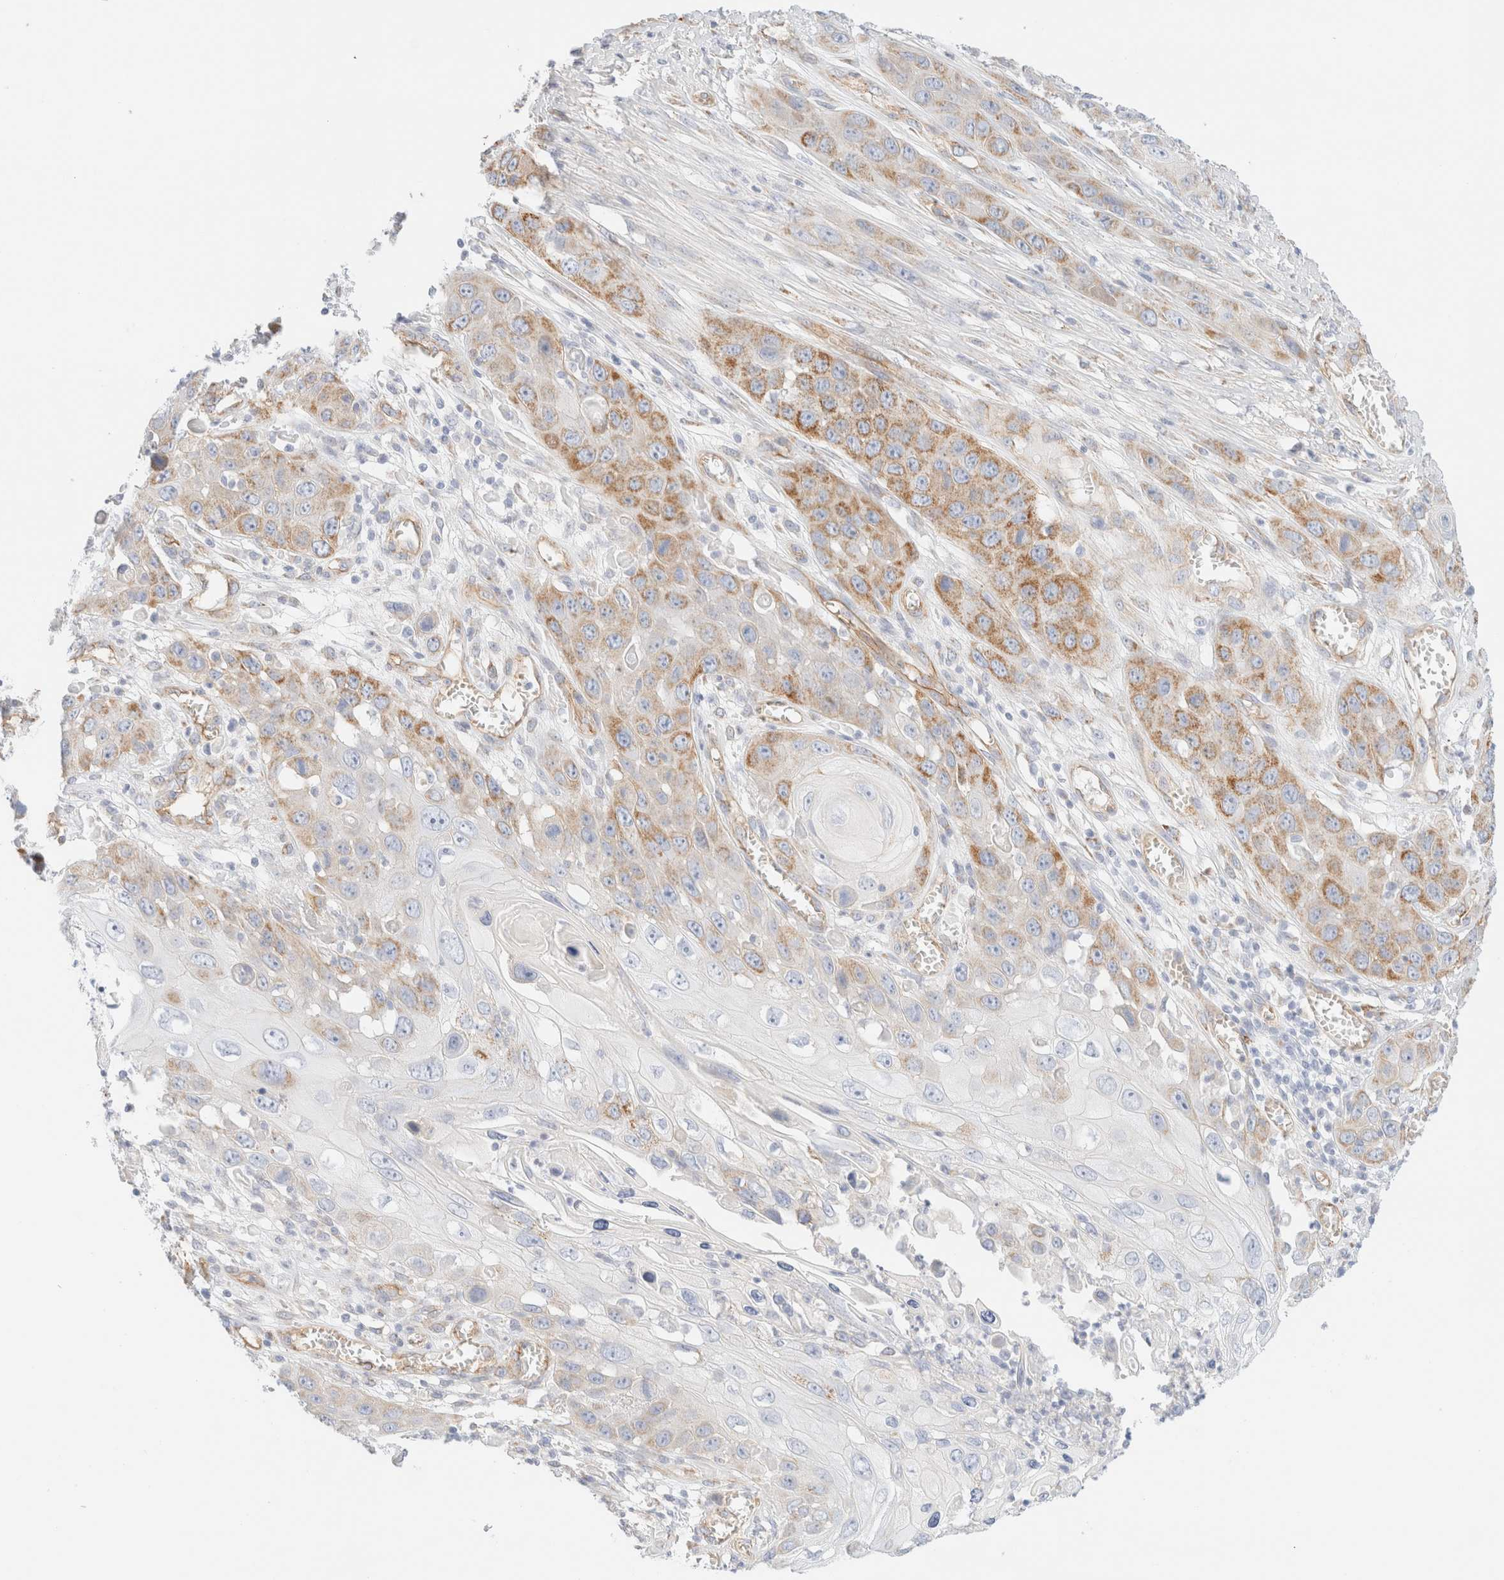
{"staining": {"intensity": "moderate", "quantity": "25%-75%", "location": "cytoplasmic/membranous"}, "tissue": "skin cancer", "cell_type": "Tumor cells", "image_type": "cancer", "snomed": [{"axis": "morphology", "description": "Squamous cell carcinoma, NOS"}, {"axis": "topography", "description": "Skin"}], "caption": "Protein staining by IHC exhibits moderate cytoplasmic/membranous positivity in approximately 25%-75% of tumor cells in skin cancer. The protein of interest is shown in brown color, while the nuclei are stained blue.", "gene": "CYB5R4", "patient": {"sex": "male", "age": 55}}